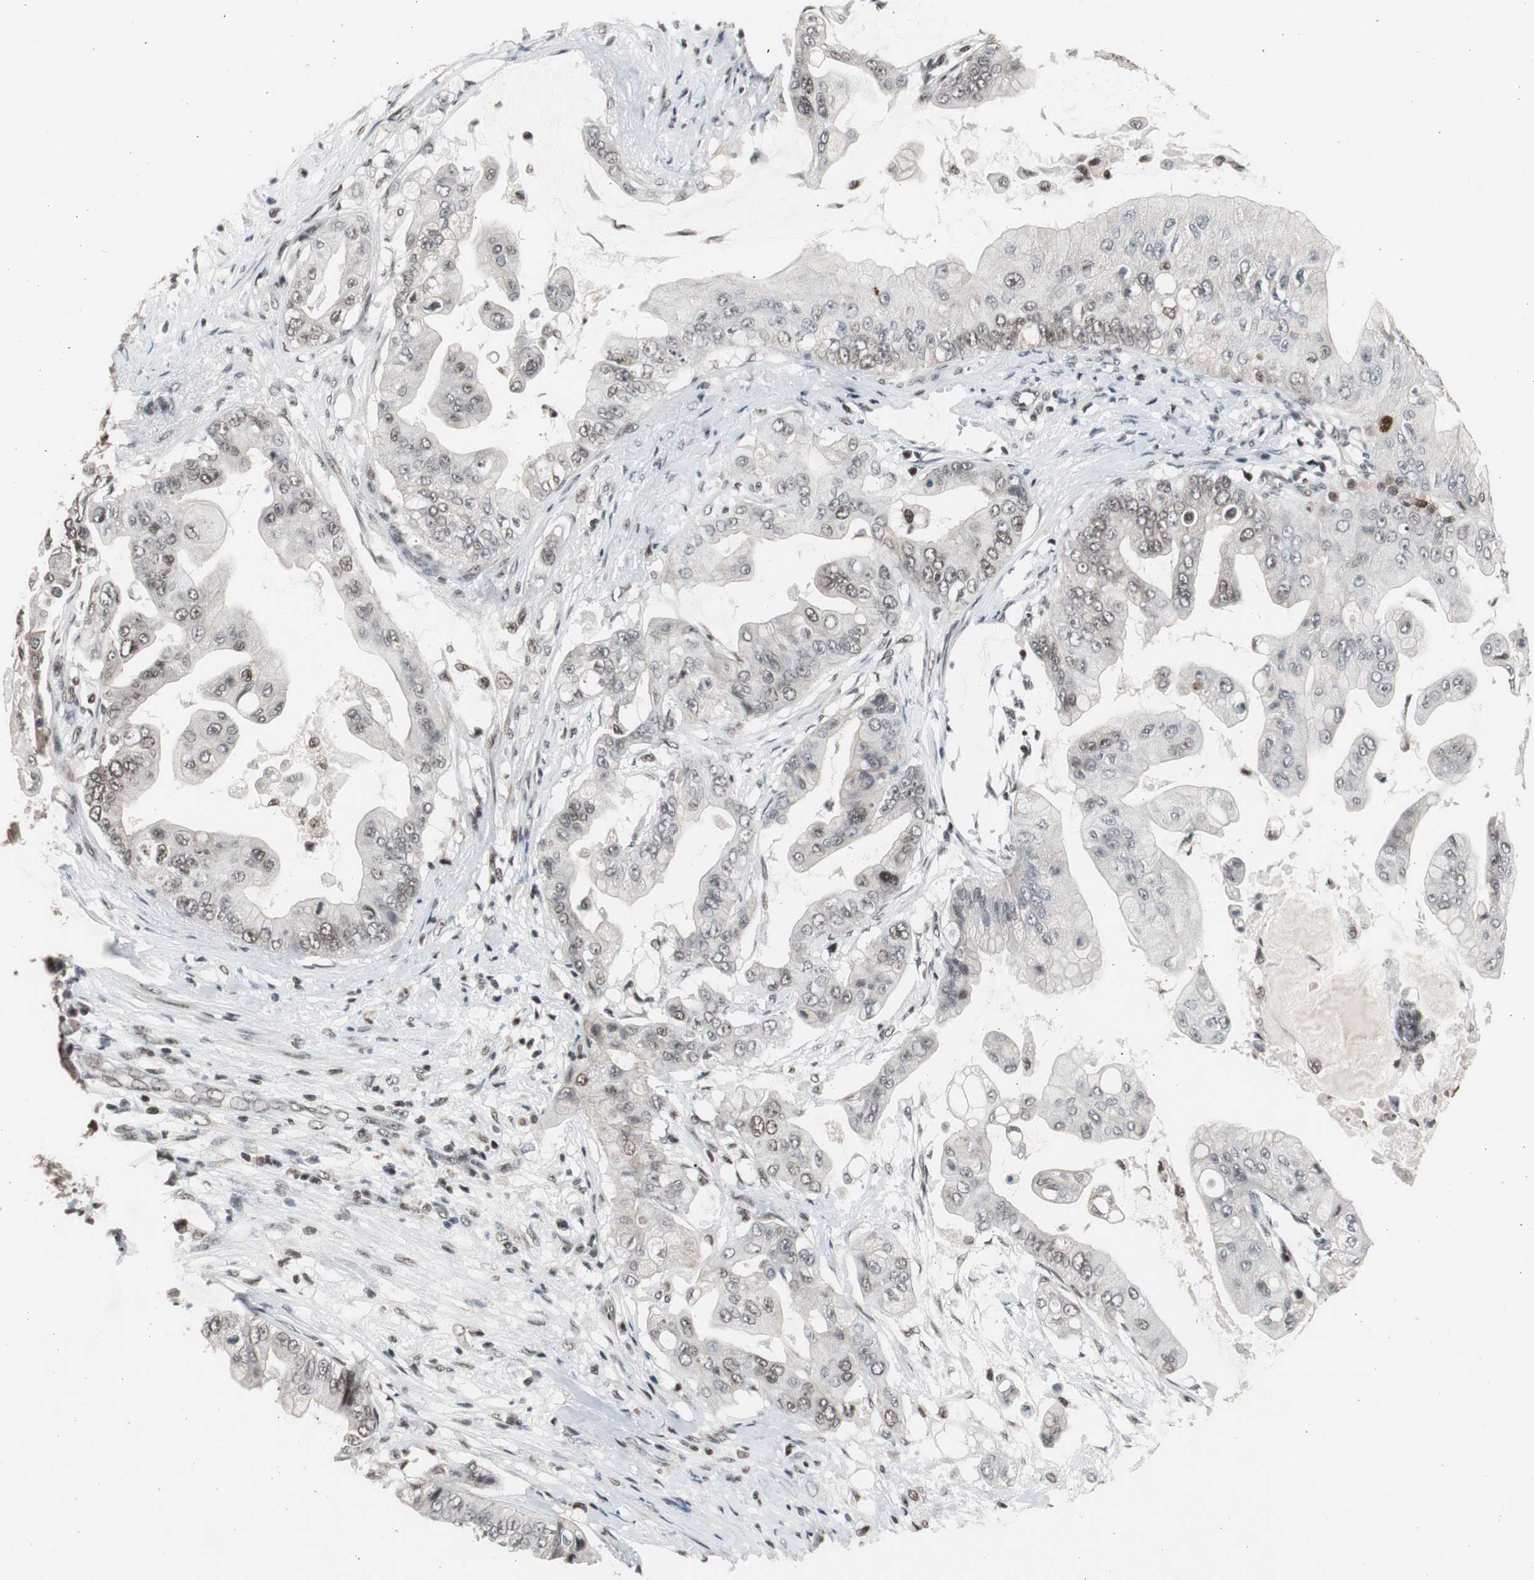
{"staining": {"intensity": "moderate", "quantity": "<25%", "location": "nuclear"}, "tissue": "pancreatic cancer", "cell_type": "Tumor cells", "image_type": "cancer", "snomed": [{"axis": "morphology", "description": "Adenocarcinoma, NOS"}, {"axis": "topography", "description": "Pancreas"}], "caption": "IHC of human adenocarcinoma (pancreatic) displays low levels of moderate nuclear positivity in approximately <25% of tumor cells.", "gene": "RPA1", "patient": {"sex": "female", "age": 75}}